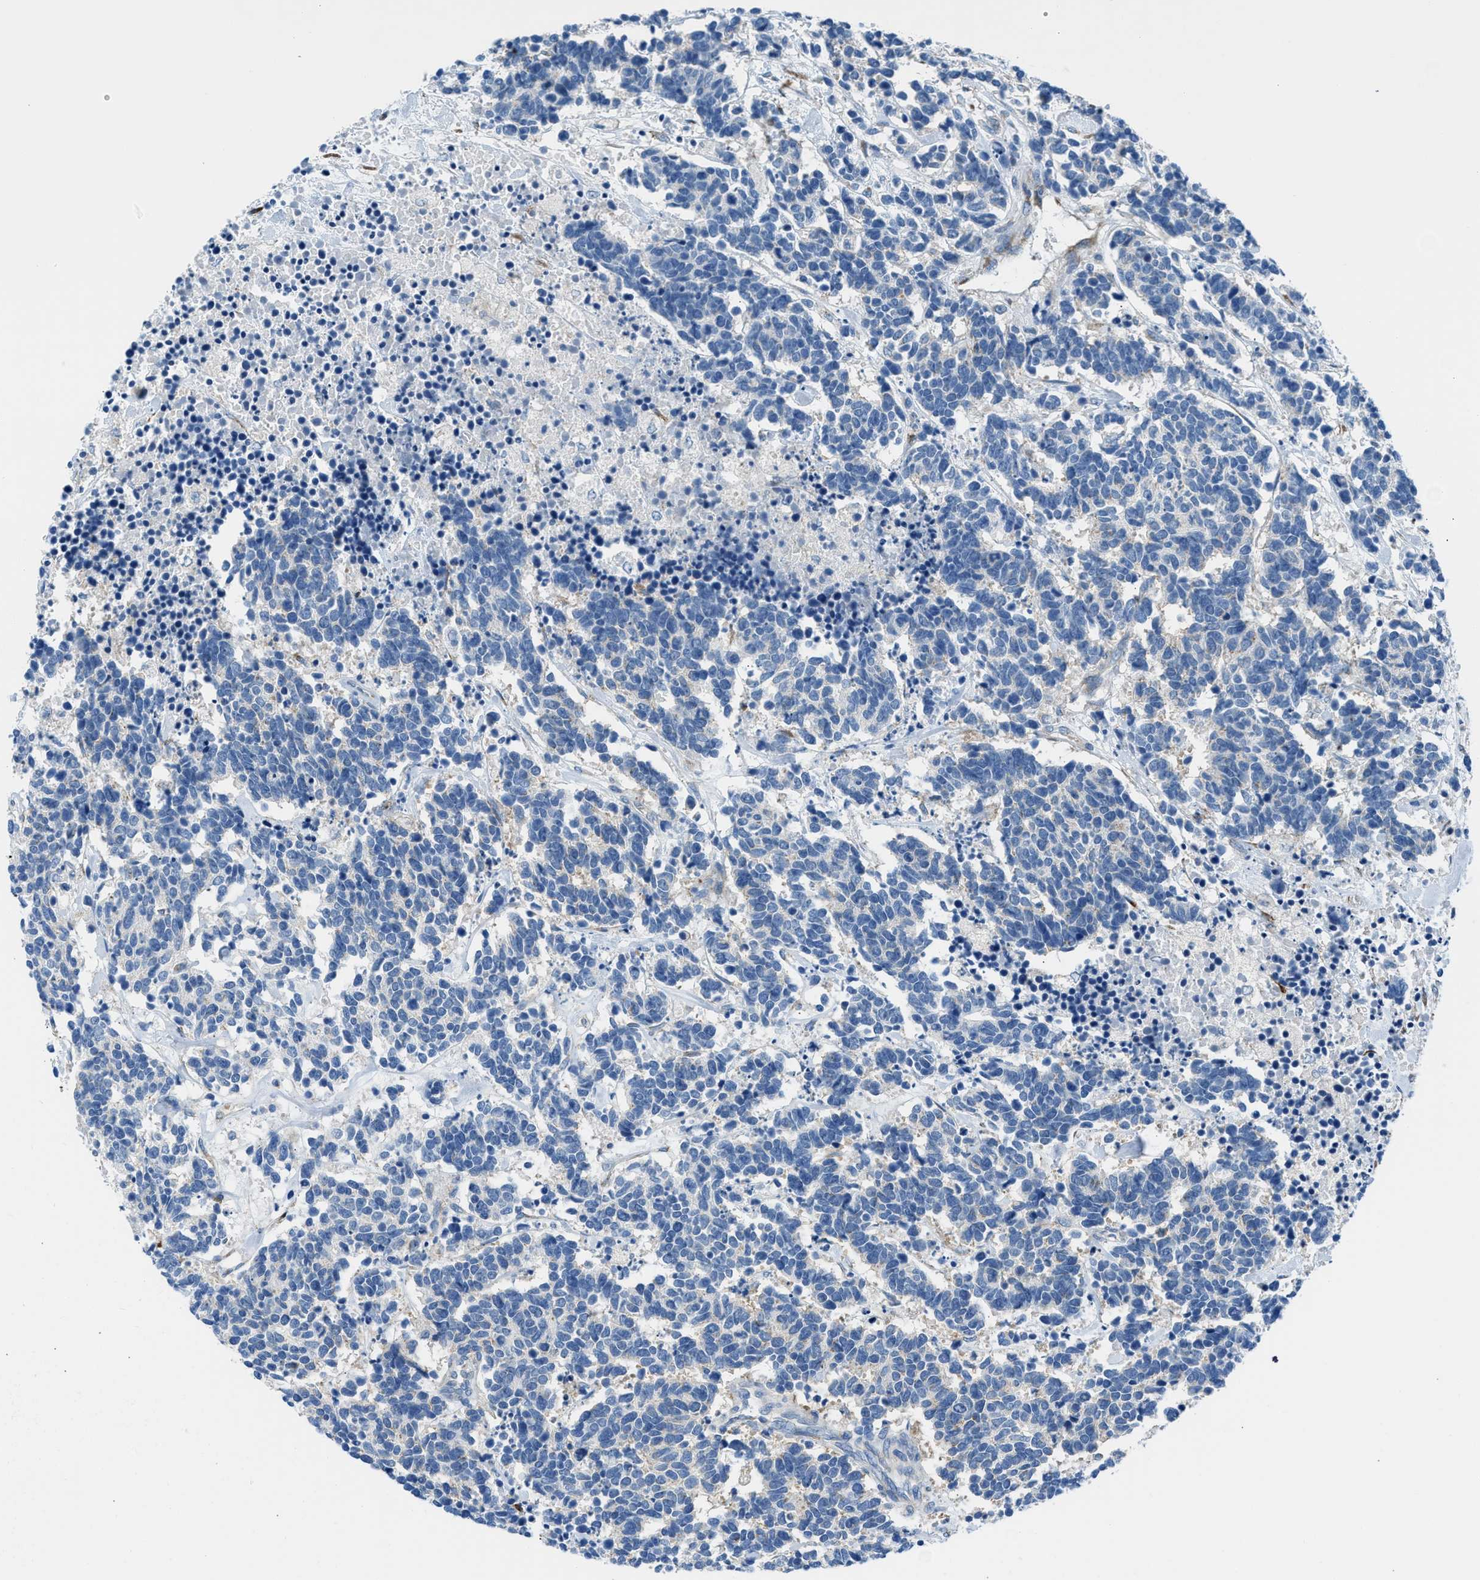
{"staining": {"intensity": "negative", "quantity": "none", "location": "none"}, "tissue": "carcinoid", "cell_type": "Tumor cells", "image_type": "cancer", "snomed": [{"axis": "morphology", "description": "Carcinoma, NOS"}, {"axis": "morphology", "description": "Carcinoid, malignant, NOS"}, {"axis": "topography", "description": "Urinary bladder"}], "caption": "An IHC micrograph of carcinoid is shown. There is no staining in tumor cells of carcinoid. (Stains: DAB immunohistochemistry with hematoxylin counter stain, Microscopy: brightfield microscopy at high magnification).", "gene": "BNC2", "patient": {"sex": "male", "age": 57}}